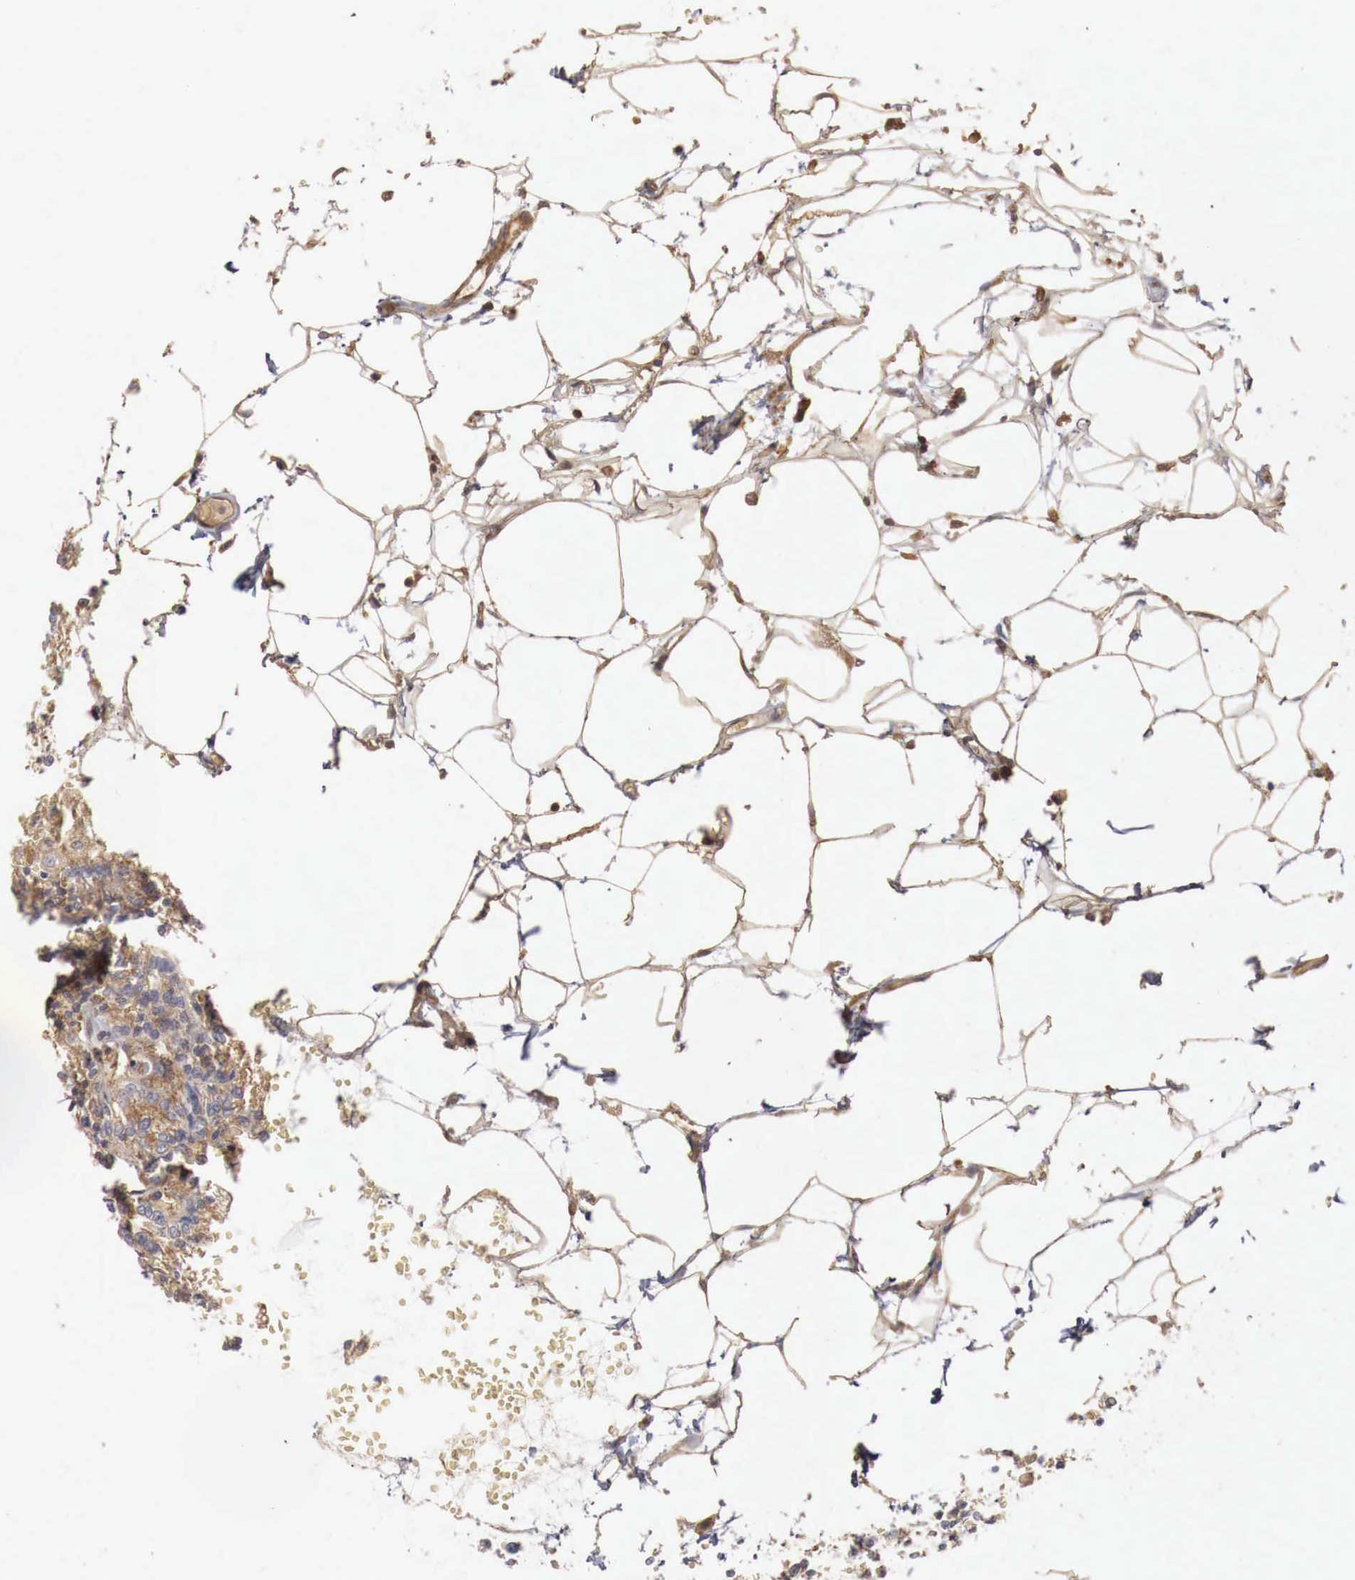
{"staining": {"intensity": "moderate", "quantity": ">75%", "location": "cytoplasmic/membranous"}, "tissue": "renal cancer", "cell_type": "Tumor cells", "image_type": "cancer", "snomed": [{"axis": "morphology", "description": "Adenocarcinoma, NOS"}, {"axis": "topography", "description": "Kidney"}], "caption": "Renal adenocarcinoma stained for a protein (brown) demonstrates moderate cytoplasmic/membranous positive positivity in about >75% of tumor cells.", "gene": "ARMCX4", "patient": {"sex": "female", "age": 56}}